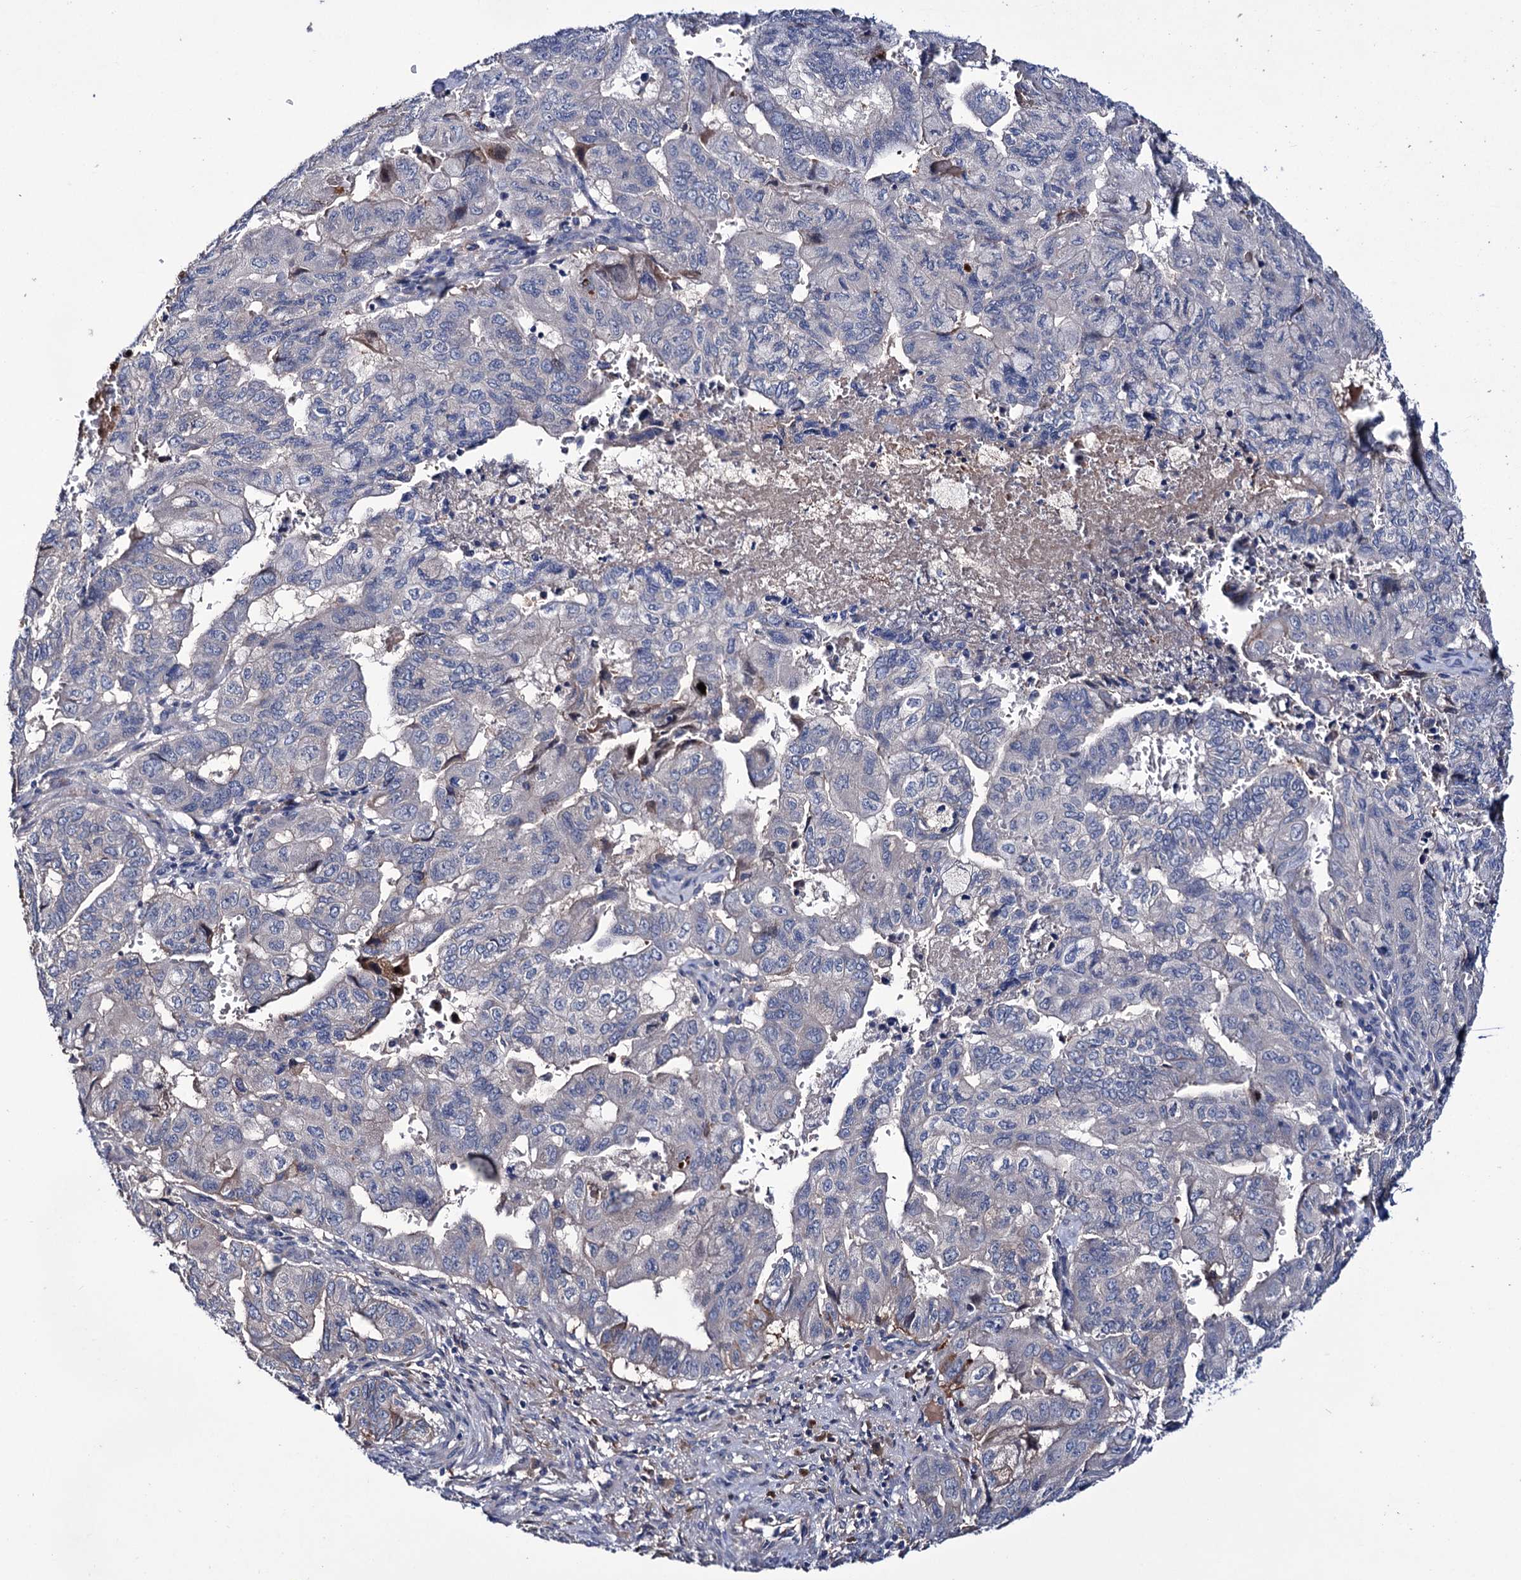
{"staining": {"intensity": "negative", "quantity": "none", "location": "none"}, "tissue": "pancreatic cancer", "cell_type": "Tumor cells", "image_type": "cancer", "snomed": [{"axis": "morphology", "description": "Adenocarcinoma, NOS"}, {"axis": "topography", "description": "Pancreas"}], "caption": "This histopathology image is of adenocarcinoma (pancreatic) stained with IHC to label a protein in brown with the nuclei are counter-stained blue. There is no positivity in tumor cells.", "gene": "PPP1R32", "patient": {"sex": "male", "age": 51}}